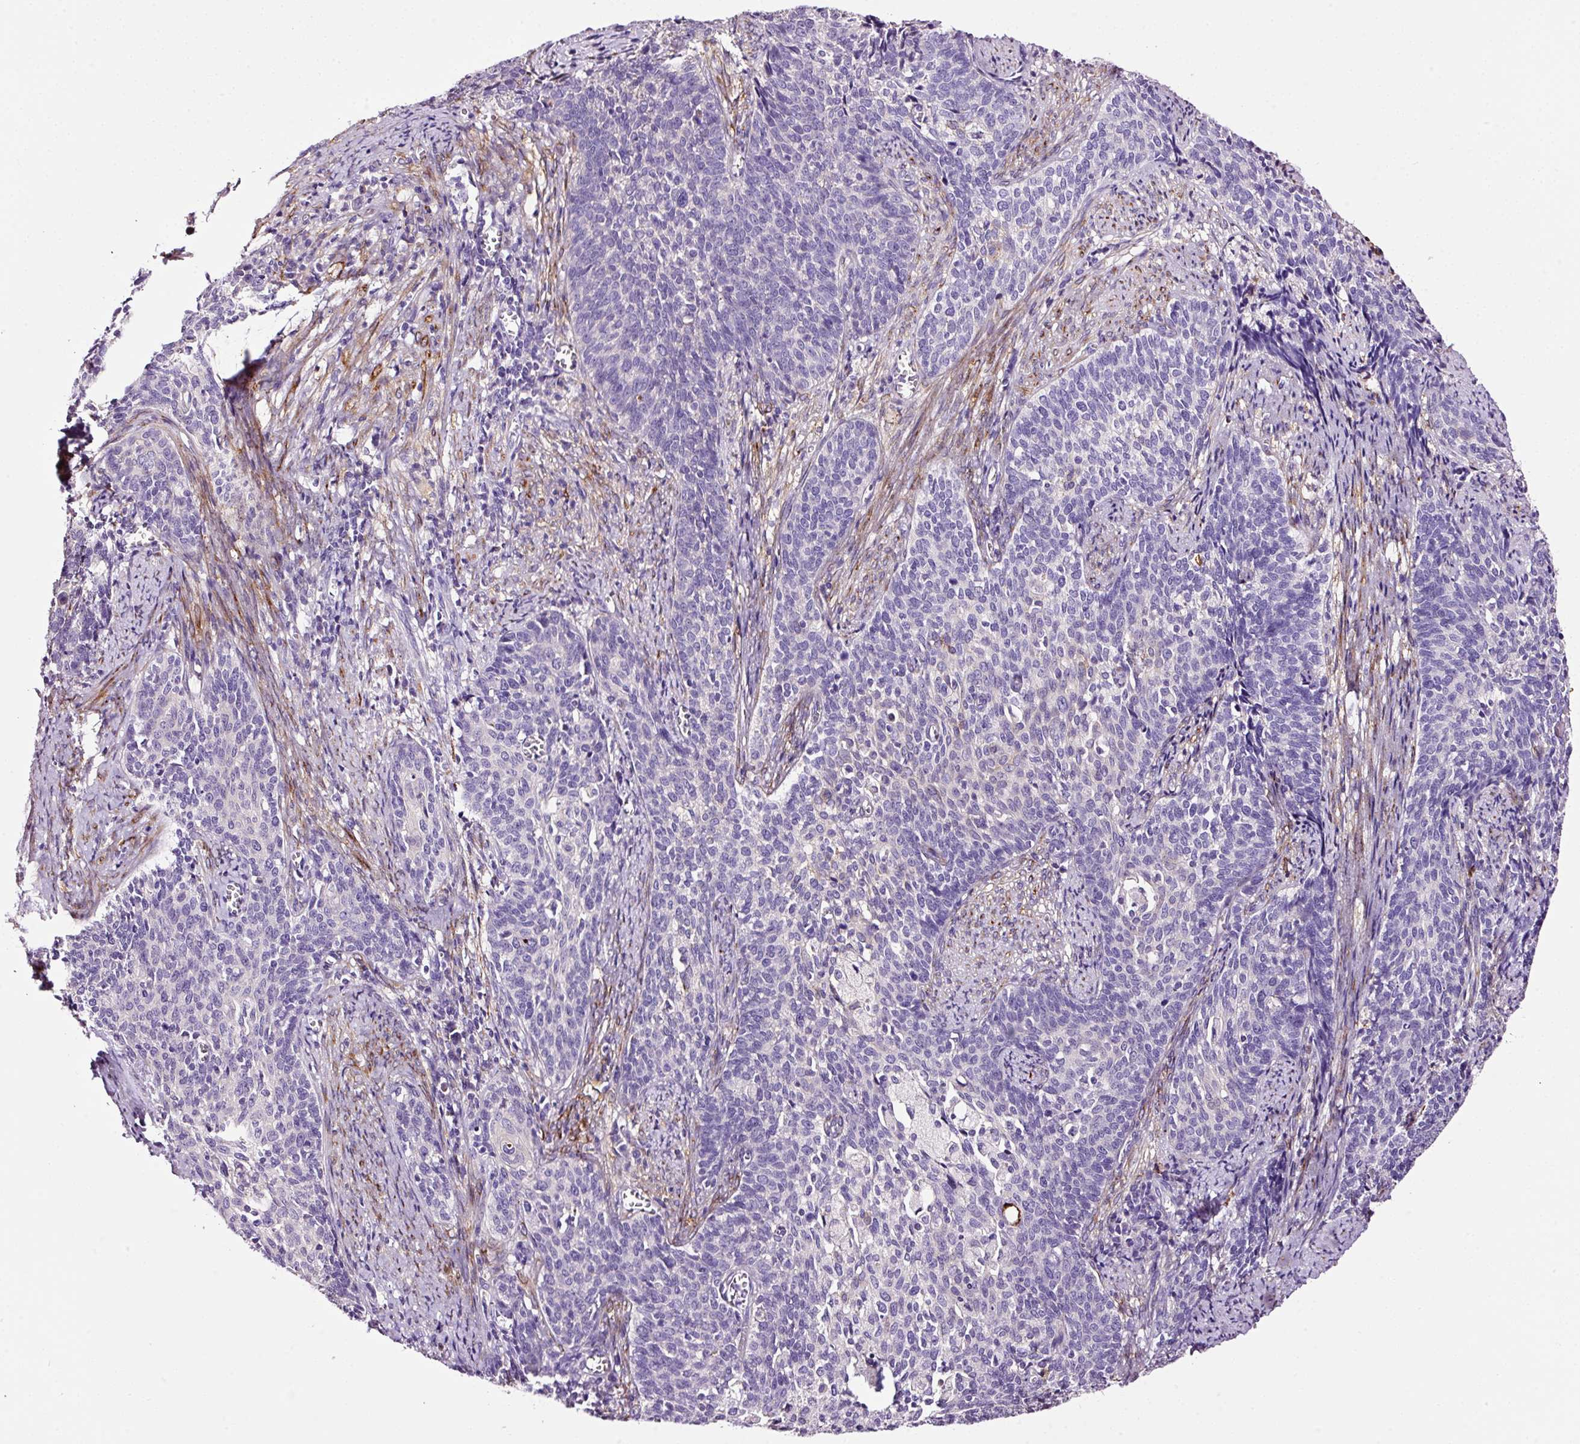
{"staining": {"intensity": "negative", "quantity": "none", "location": "none"}, "tissue": "cervical cancer", "cell_type": "Tumor cells", "image_type": "cancer", "snomed": [{"axis": "morphology", "description": "Squamous cell carcinoma, NOS"}, {"axis": "topography", "description": "Cervix"}], "caption": "DAB immunohistochemical staining of human cervical cancer shows no significant expression in tumor cells.", "gene": "PAM", "patient": {"sex": "female", "age": 39}}